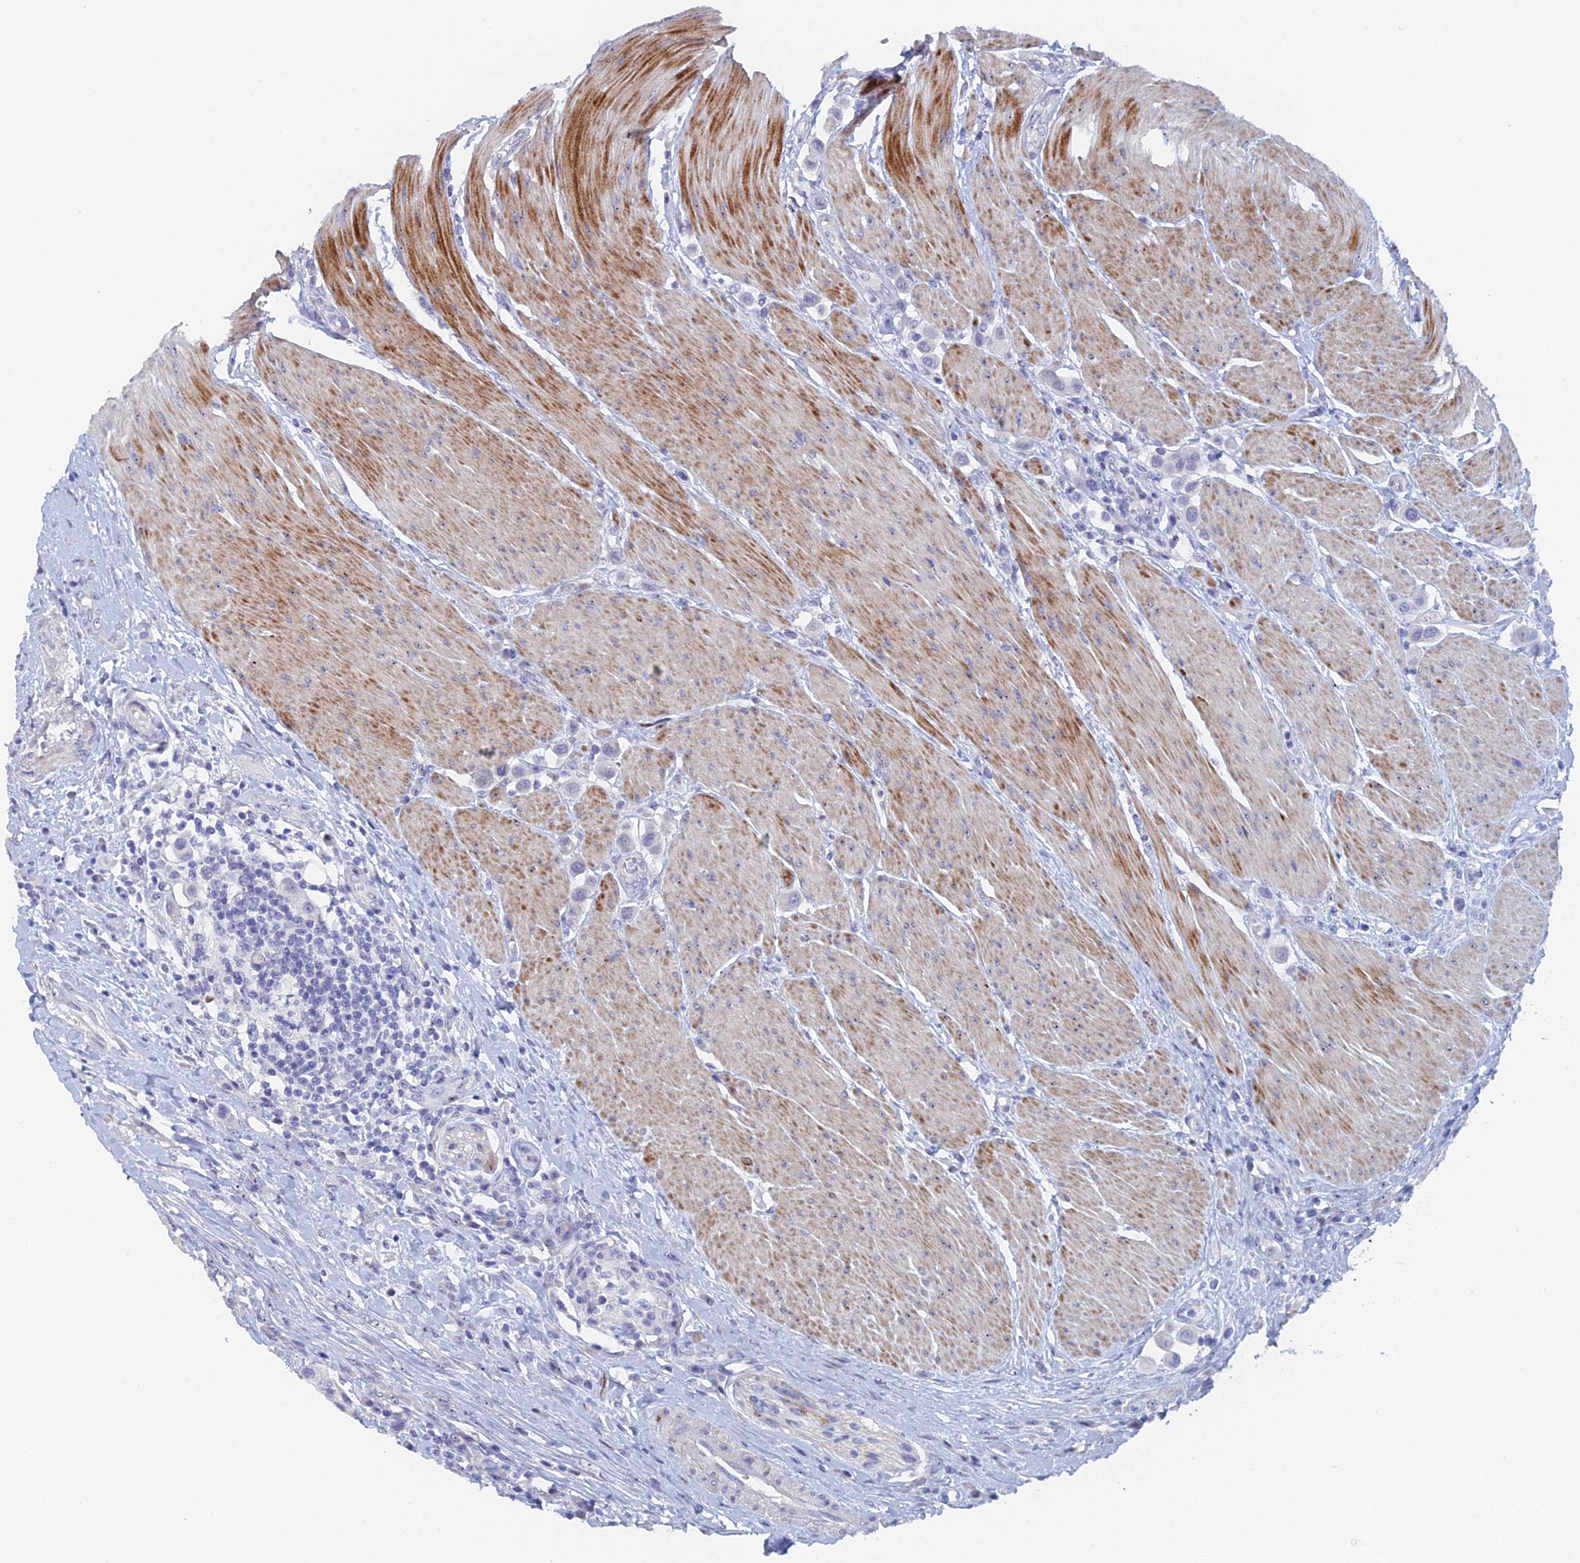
{"staining": {"intensity": "negative", "quantity": "none", "location": "none"}, "tissue": "urothelial cancer", "cell_type": "Tumor cells", "image_type": "cancer", "snomed": [{"axis": "morphology", "description": "Urothelial carcinoma, High grade"}, {"axis": "topography", "description": "Urinary bladder"}], "caption": "Tumor cells are negative for brown protein staining in high-grade urothelial carcinoma.", "gene": "DRGX", "patient": {"sex": "male", "age": 50}}